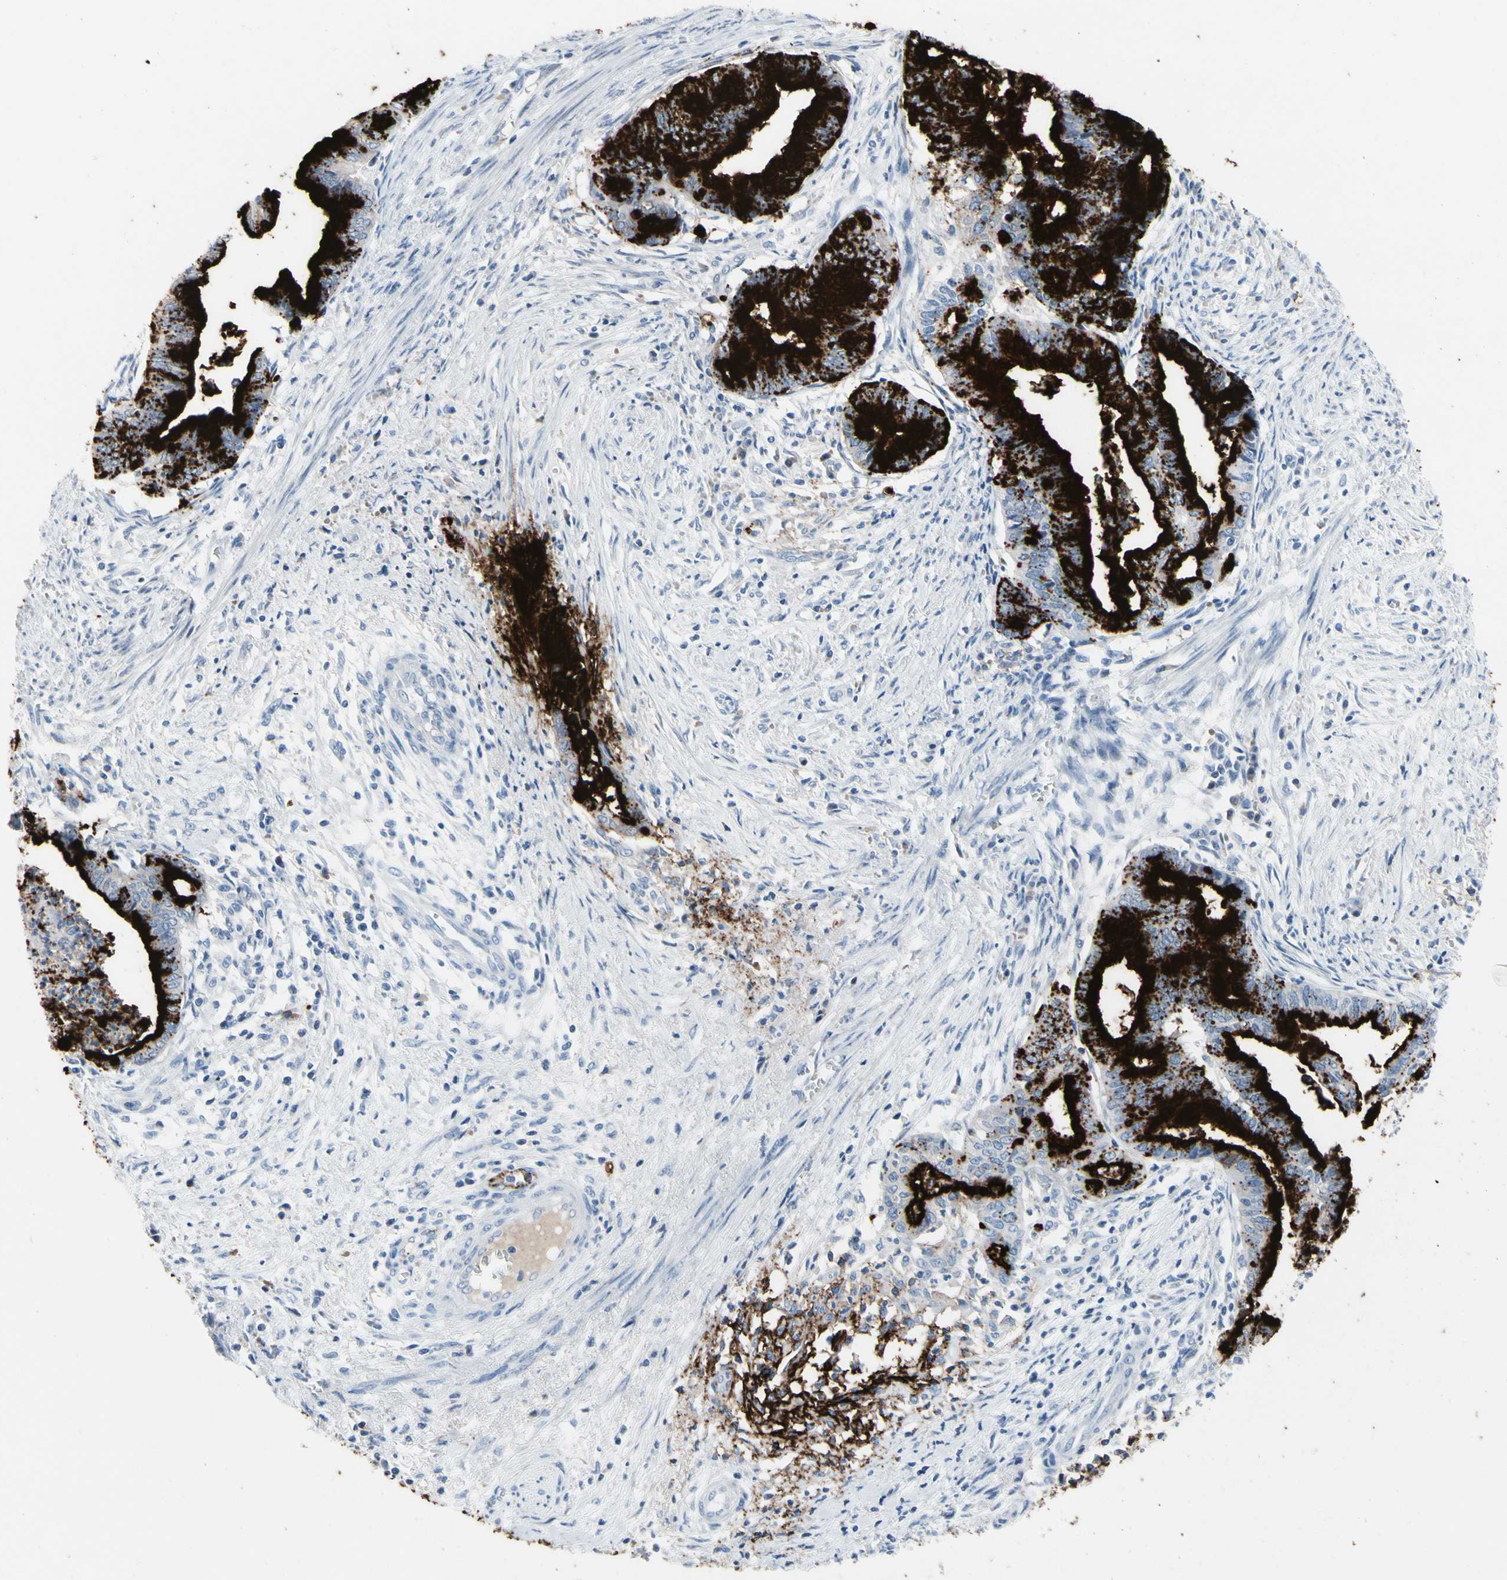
{"staining": {"intensity": "strong", "quantity": ">75%", "location": "cytoplasmic/membranous"}, "tissue": "endometrial cancer", "cell_type": "Tumor cells", "image_type": "cancer", "snomed": [{"axis": "morphology", "description": "Necrosis, NOS"}, {"axis": "morphology", "description": "Adenocarcinoma, NOS"}, {"axis": "topography", "description": "Endometrium"}], "caption": "Immunohistochemical staining of endometrial adenocarcinoma reveals strong cytoplasmic/membranous protein expression in about >75% of tumor cells.", "gene": "MUC5B", "patient": {"sex": "female", "age": 79}}